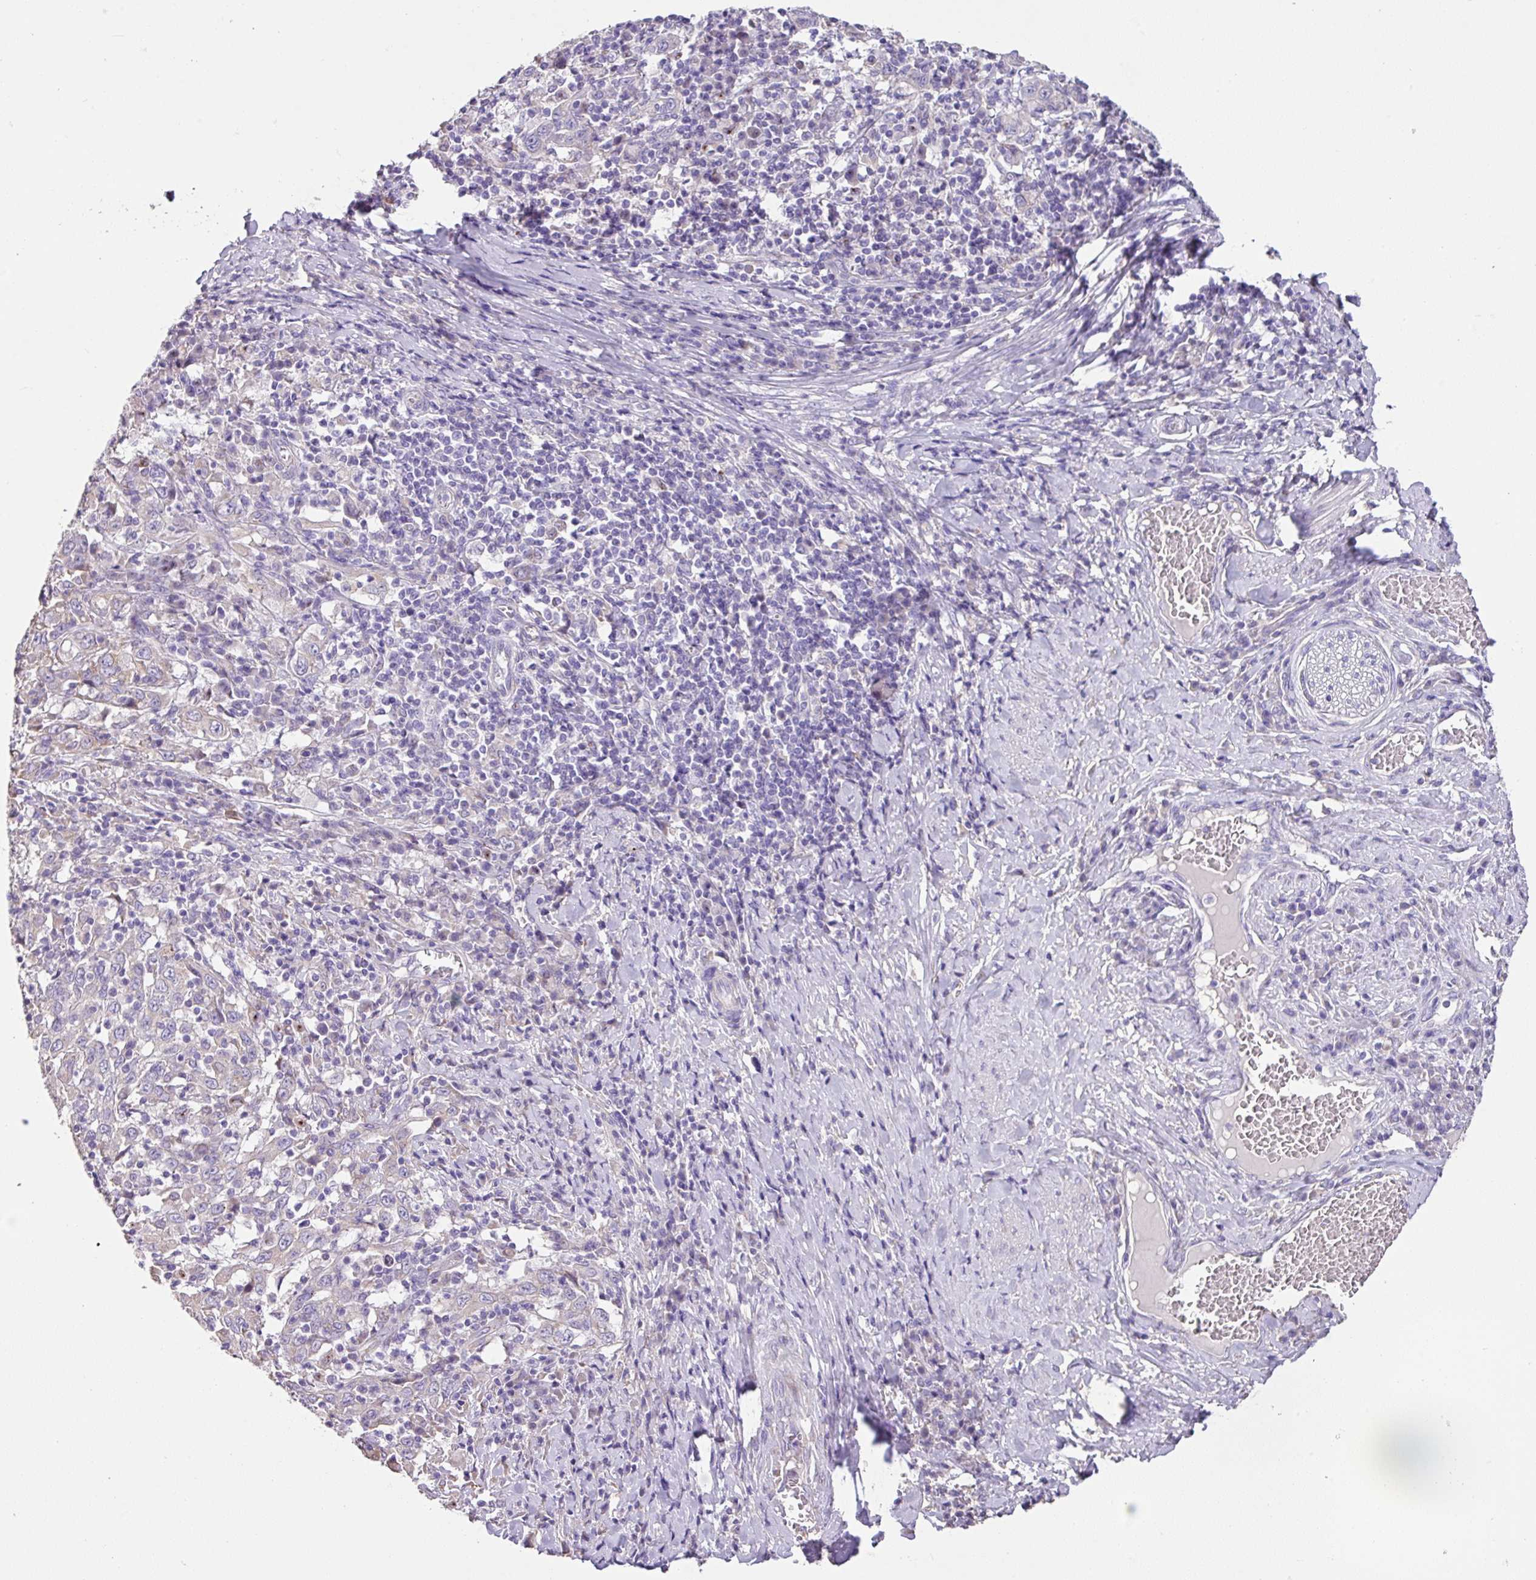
{"staining": {"intensity": "negative", "quantity": "none", "location": "none"}, "tissue": "cervical cancer", "cell_type": "Tumor cells", "image_type": "cancer", "snomed": [{"axis": "morphology", "description": "Squamous cell carcinoma, NOS"}, {"axis": "topography", "description": "Cervix"}], "caption": "DAB immunohistochemical staining of human cervical squamous cell carcinoma shows no significant staining in tumor cells.", "gene": "ZG16", "patient": {"sex": "female", "age": 46}}